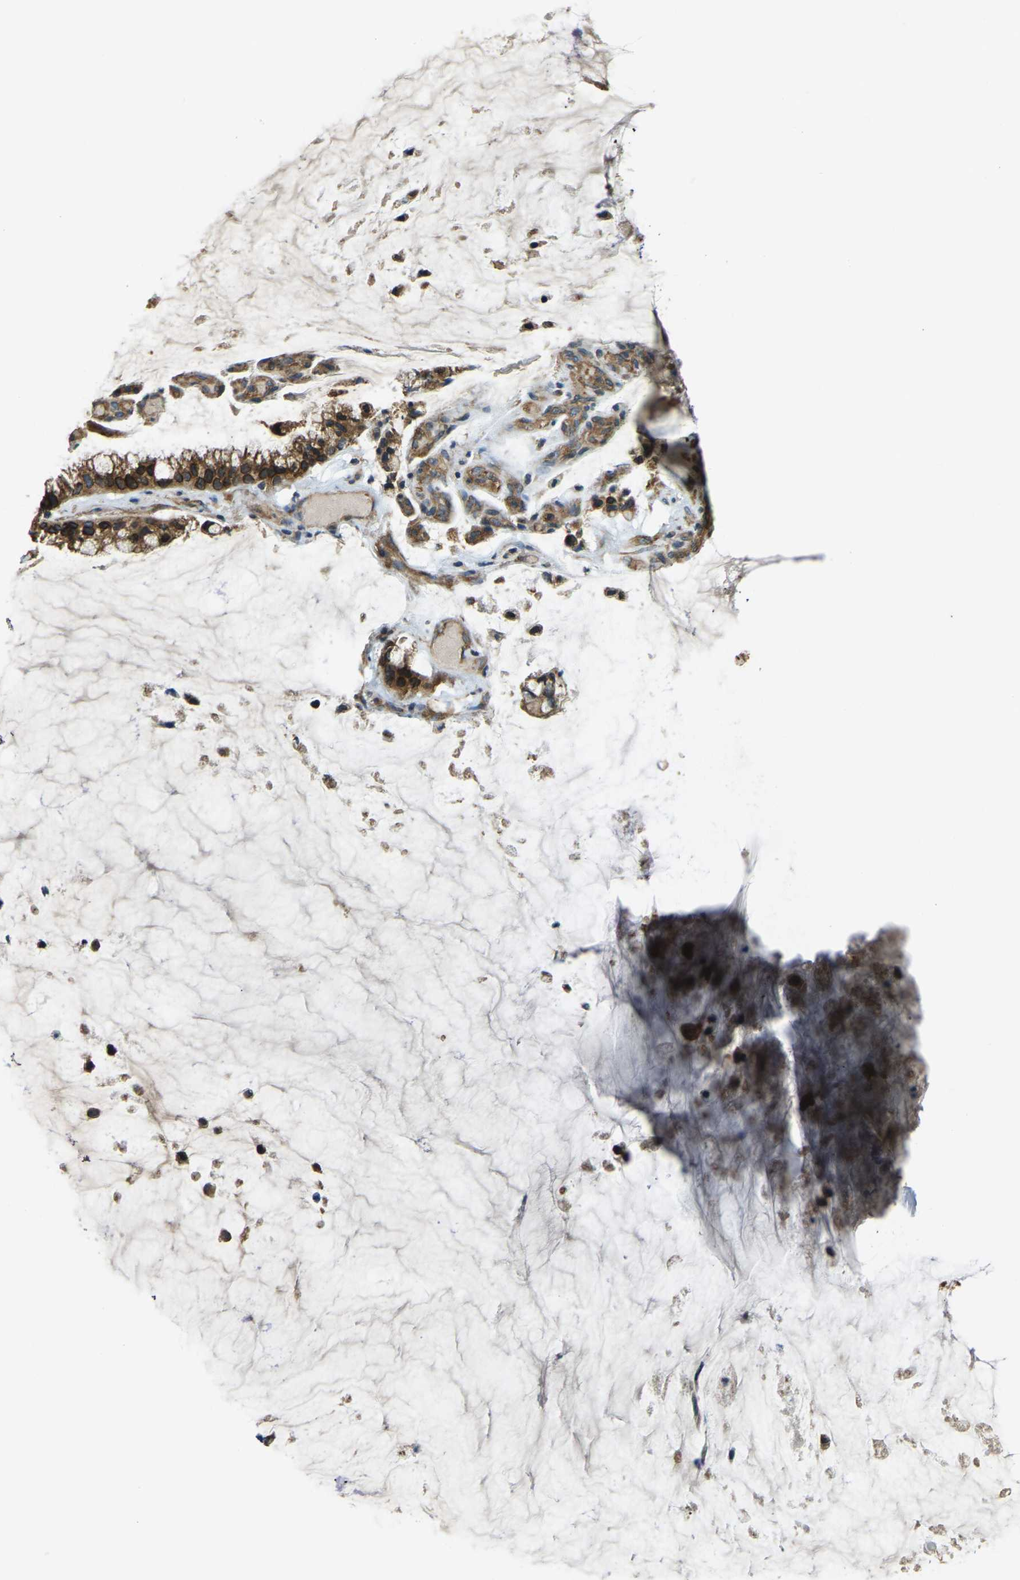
{"staining": {"intensity": "moderate", "quantity": ">75%", "location": "cytoplasmic/membranous"}, "tissue": "ovarian cancer", "cell_type": "Tumor cells", "image_type": "cancer", "snomed": [{"axis": "morphology", "description": "Cystadenocarcinoma, mucinous, NOS"}, {"axis": "topography", "description": "Ovary"}], "caption": "Immunohistochemical staining of human mucinous cystadenocarcinoma (ovarian) demonstrates moderate cytoplasmic/membranous protein positivity in approximately >75% of tumor cells.", "gene": "ERGIC1", "patient": {"sex": "female", "age": 39}}